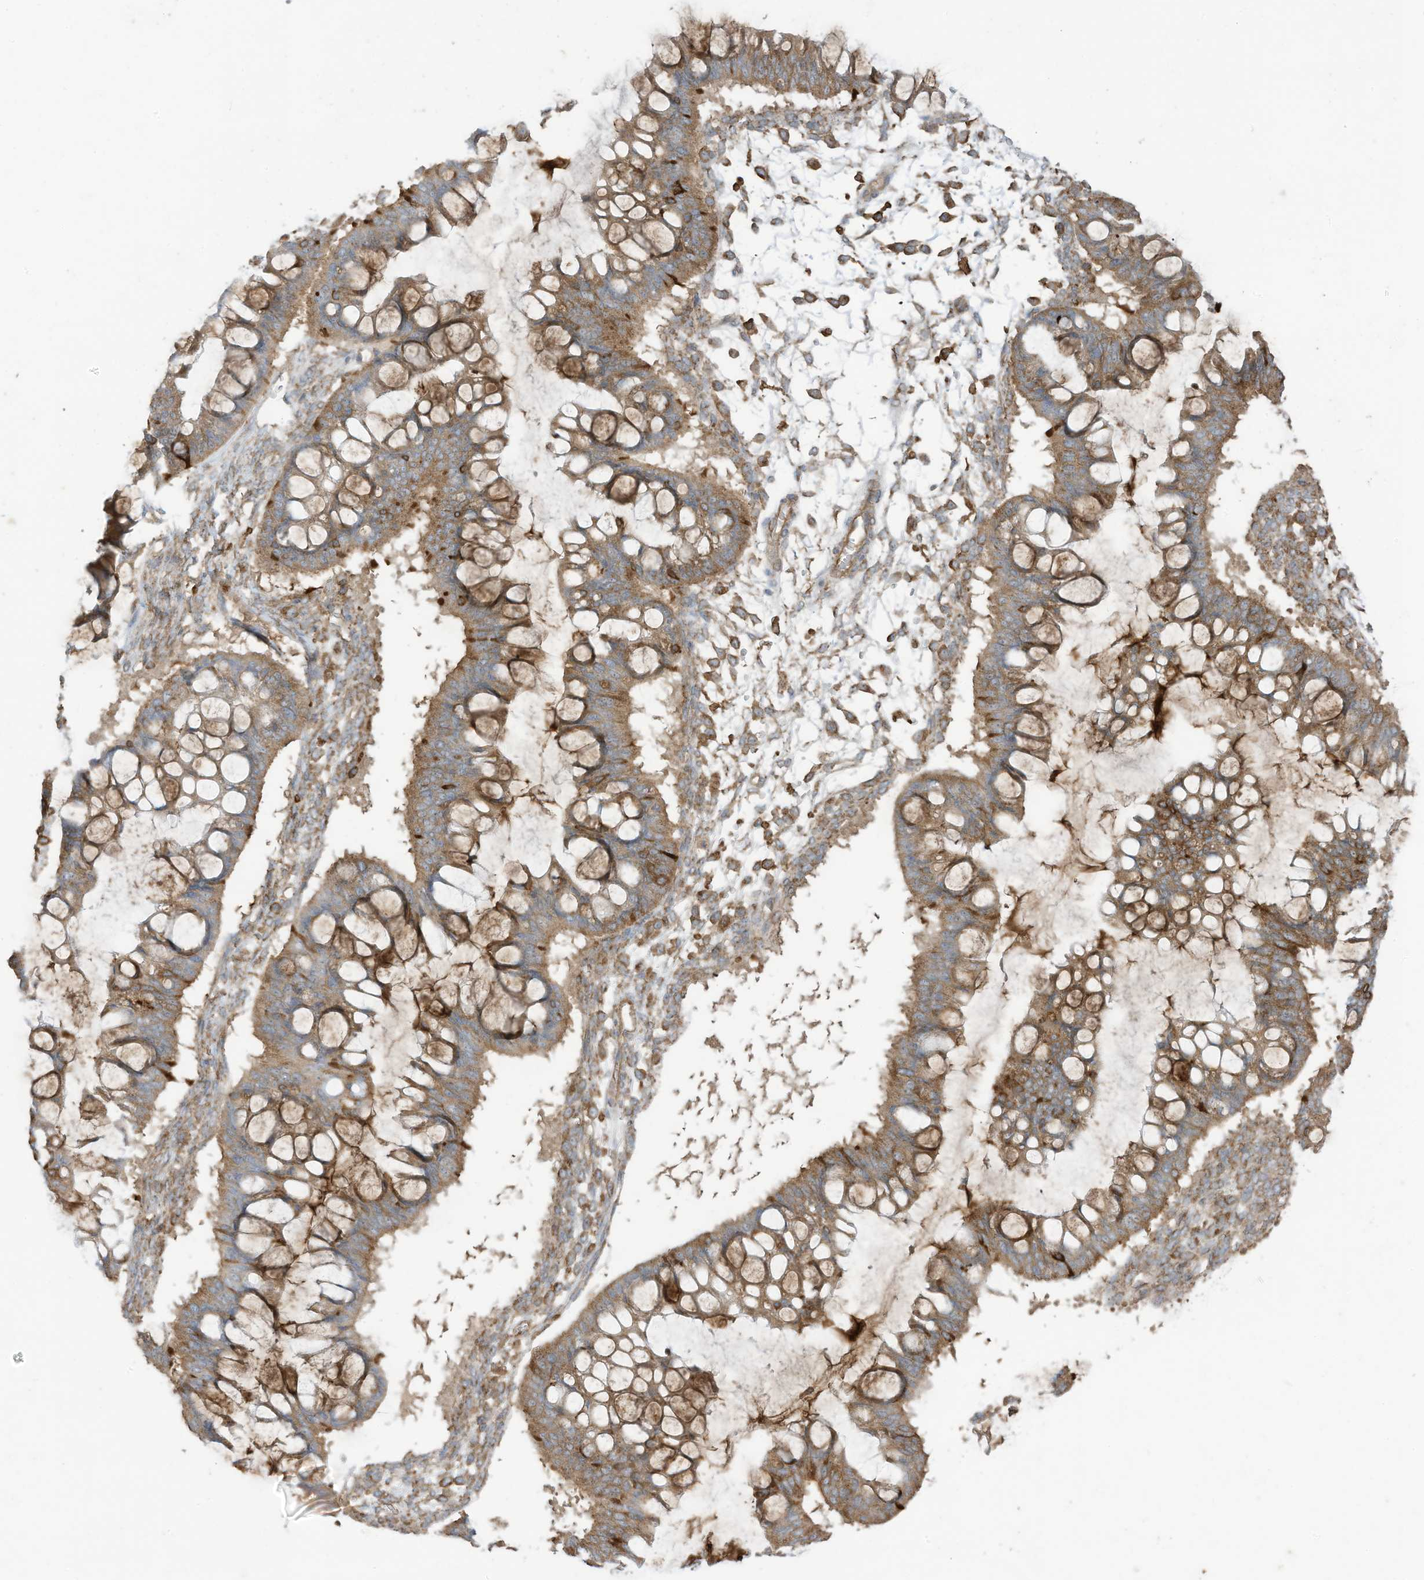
{"staining": {"intensity": "moderate", "quantity": ">75%", "location": "cytoplasmic/membranous"}, "tissue": "ovarian cancer", "cell_type": "Tumor cells", "image_type": "cancer", "snomed": [{"axis": "morphology", "description": "Cystadenocarcinoma, mucinous, NOS"}, {"axis": "topography", "description": "Ovary"}], "caption": "A micrograph of human mucinous cystadenocarcinoma (ovarian) stained for a protein reveals moderate cytoplasmic/membranous brown staining in tumor cells.", "gene": "CGAS", "patient": {"sex": "female", "age": 73}}